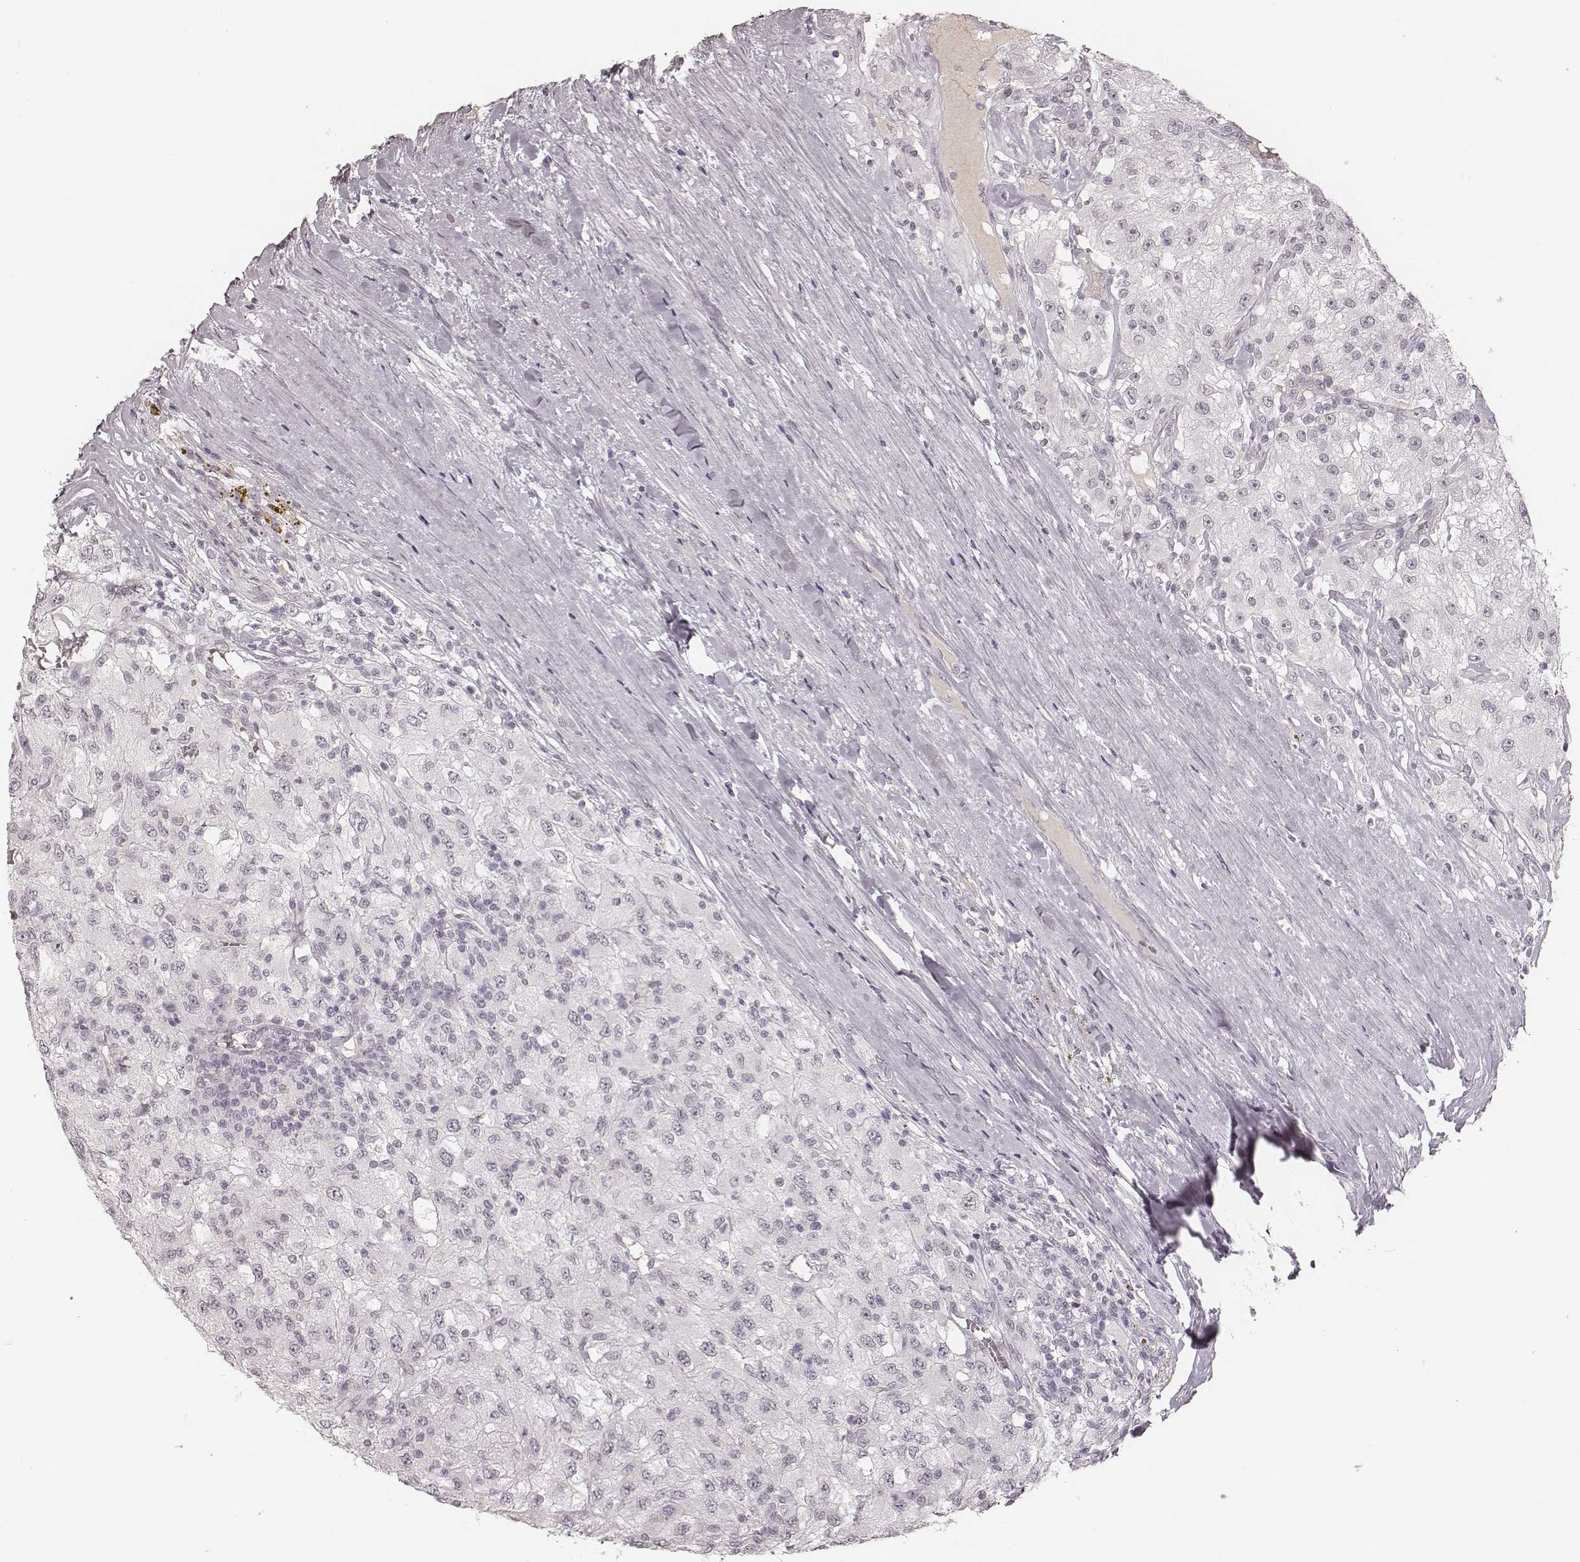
{"staining": {"intensity": "negative", "quantity": "none", "location": "none"}, "tissue": "renal cancer", "cell_type": "Tumor cells", "image_type": "cancer", "snomed": [{"axis": "morphology", "description": "Adenocarcinoma, NOS"}, {"axis": "topography", "description": "Kidney"}], "caption": "Immunohistochemical staining of human adenocarcinoma (renal) reveals no significant expression in tumor cells. (Stains: DAB immunohistochemistry (IHC) with hematoxylin counter stain, Microscopy: brightfield microscopy at high magnification).", "gene": "MSX1", "patient": {"sex": "female", "age": 67}}